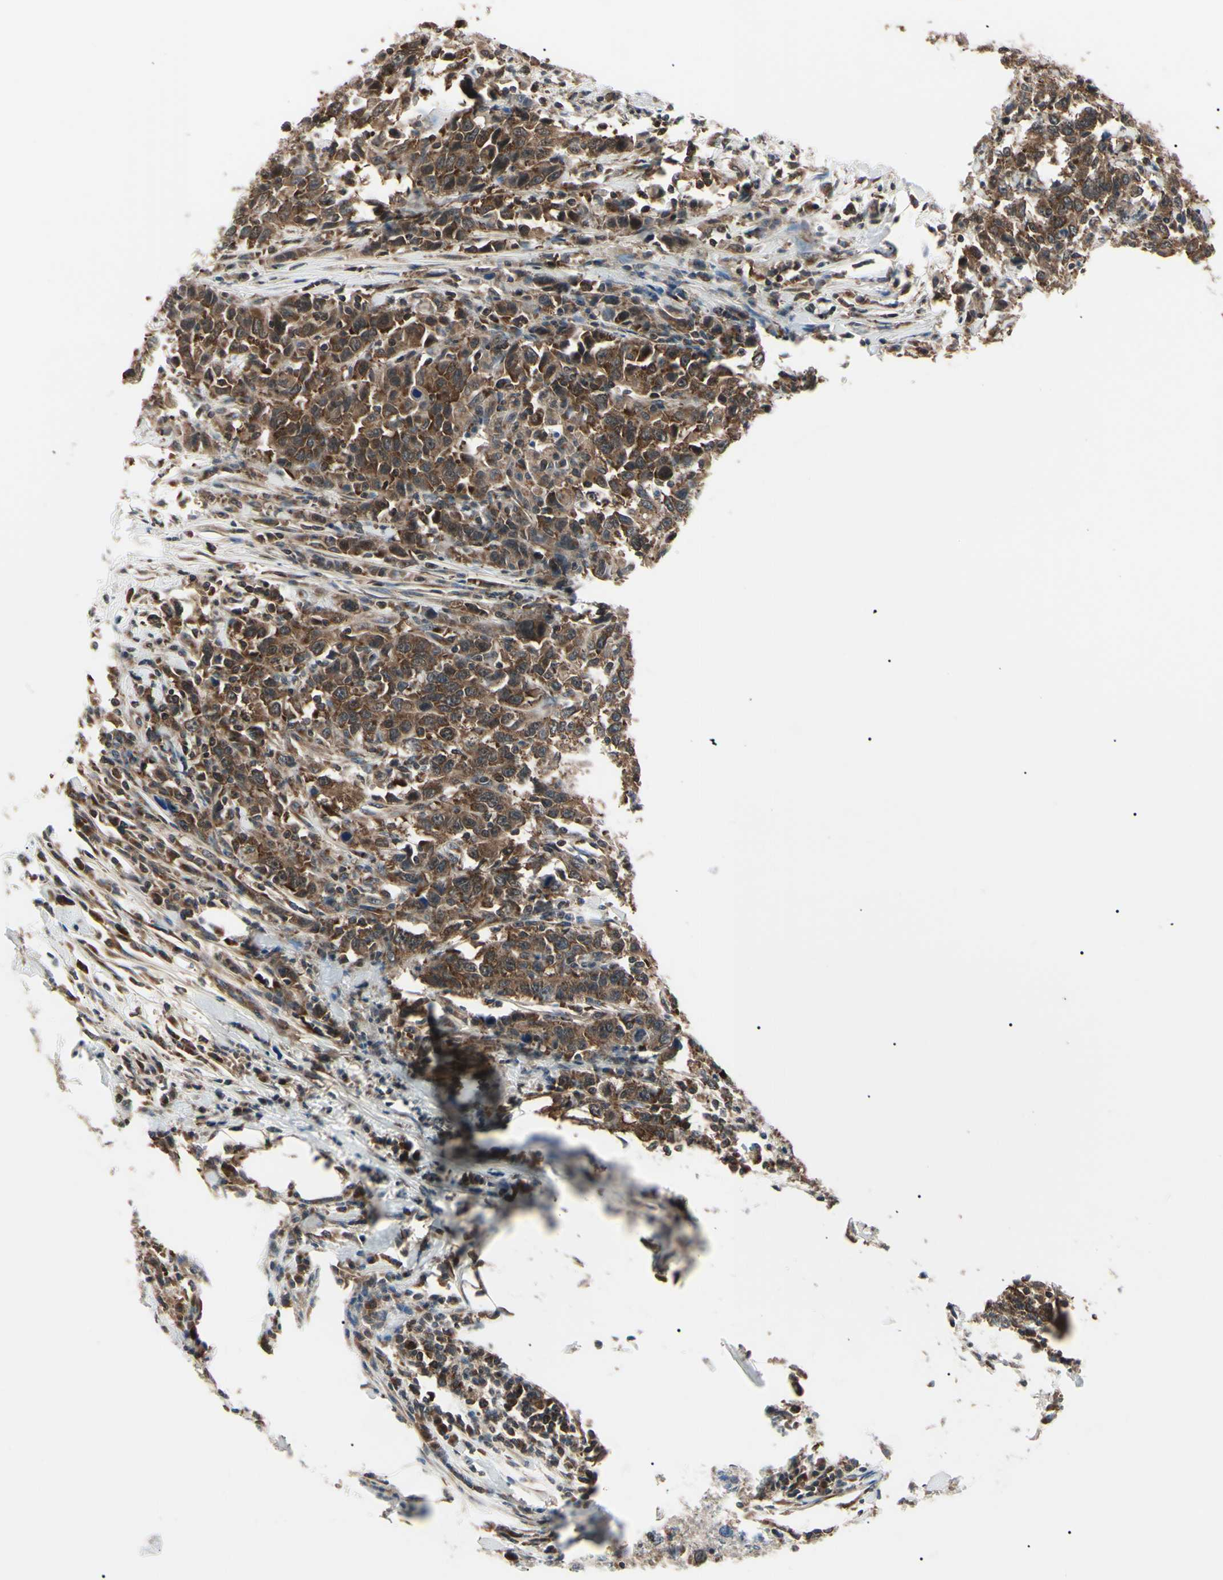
{"staining": {"intensity": "strong", "quantity": ">75%", "location": "cytoplasmic/membranous,nuclear"}, "tissue": "urothelial cancer", "cell_type": "Tumor cells", "image_type": "cancer", "snomed": [{"axis": "morphology", "description": "Urothelial carcinoma, High grade"}, {"axis": "topography", "description": "Urinary bladder"}], "caption": "High-grade urothelial carcinoma tissue demonstrates strong cytoplasmic/membranous and nuclear staining in about >75% of tumor cells, visualized by immunohistochemistry.", "gene": "MAPRE1", "patient": {"sex": "male", "age": 61}}